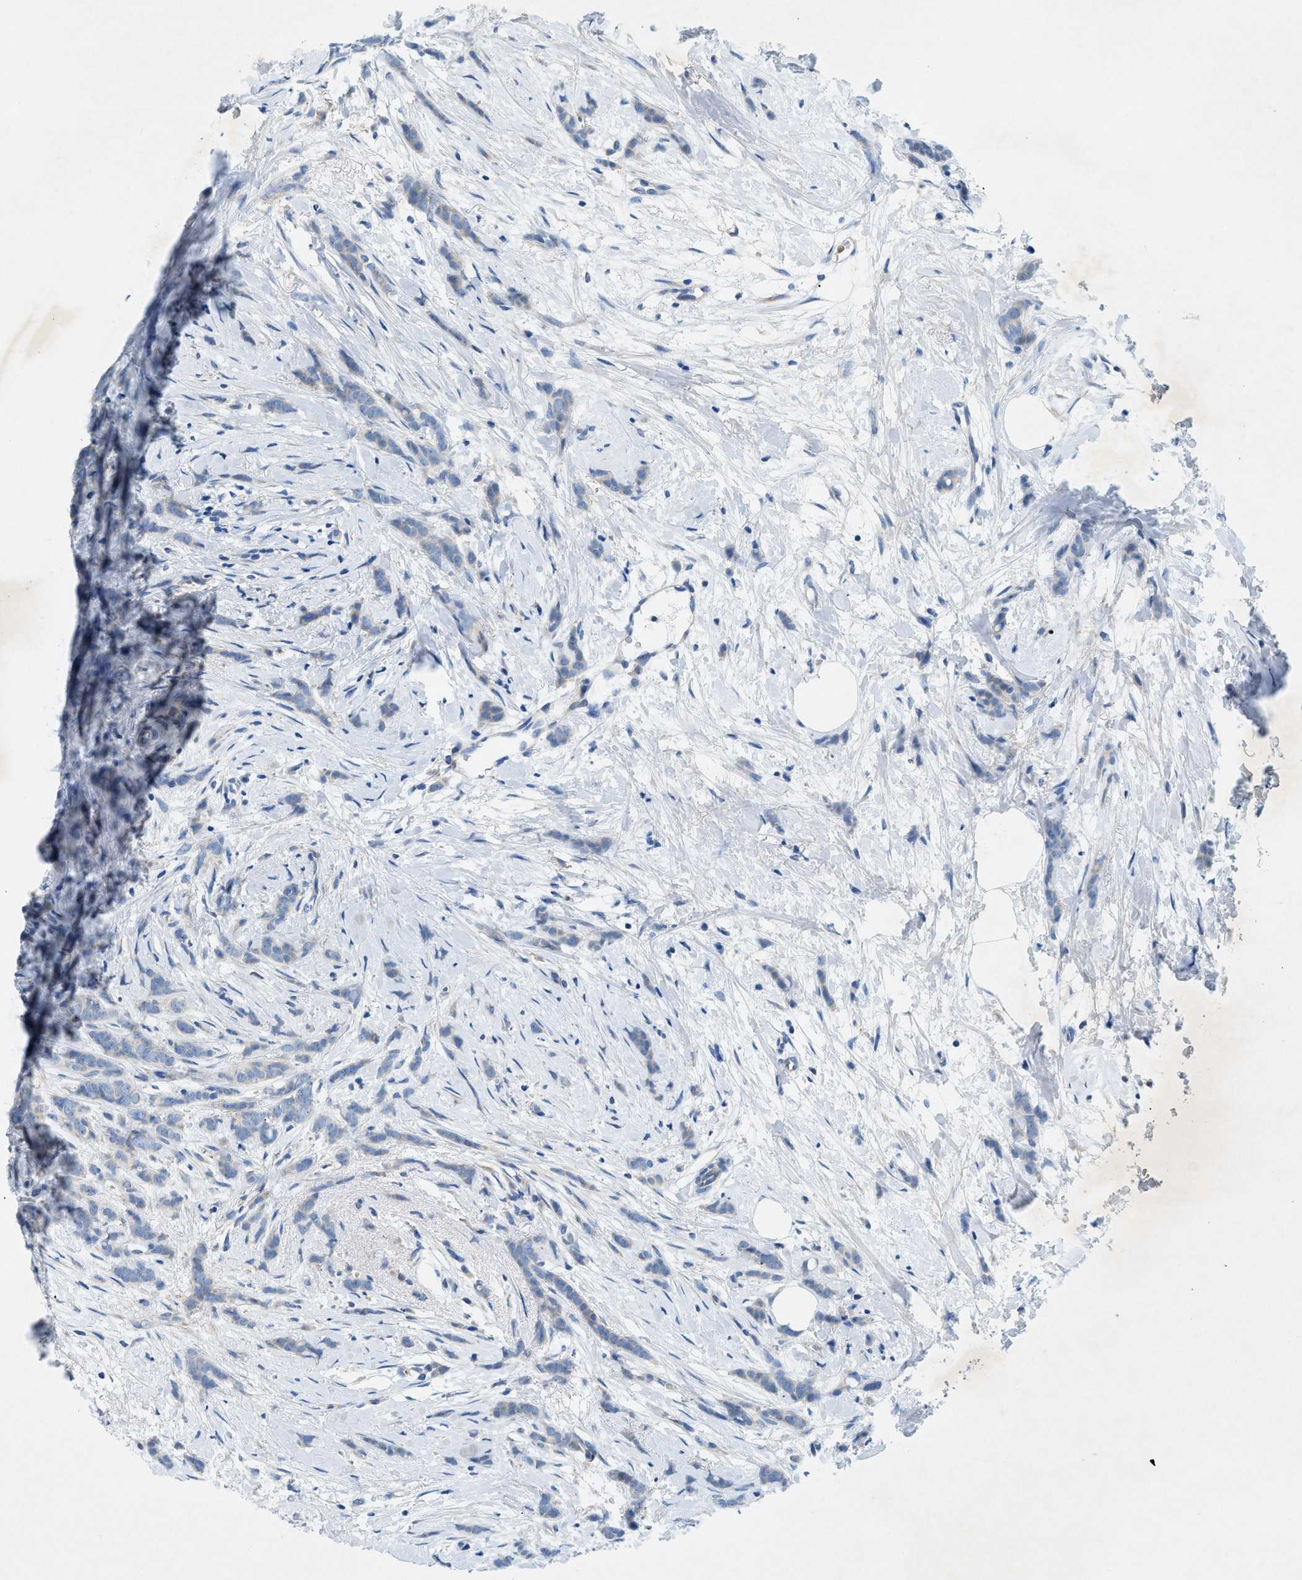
{"staining": {"intensity": "negative", "quantity": "none", "location": "none"}, "tissue": "breast cancer", "cell_type": "Tumor cells", "image_type": "cancer", "snomed": [{"axis": "morphology", "description": "Lobular carcinoma, in situ"}, {"axis": "morphology", "description": "Lobular carcinoma"}, {"axis": "topography", "description": "Breast"}], "caption": "DAB (3,3'-diaminobenzidine) immunohistochemical staining of human breast cancer exhibits no significant expression in tumor cells. Nuclei are stained in blue.", "gene": "ZDHHC13", "patient": {"sex": "female", "age": 41}}